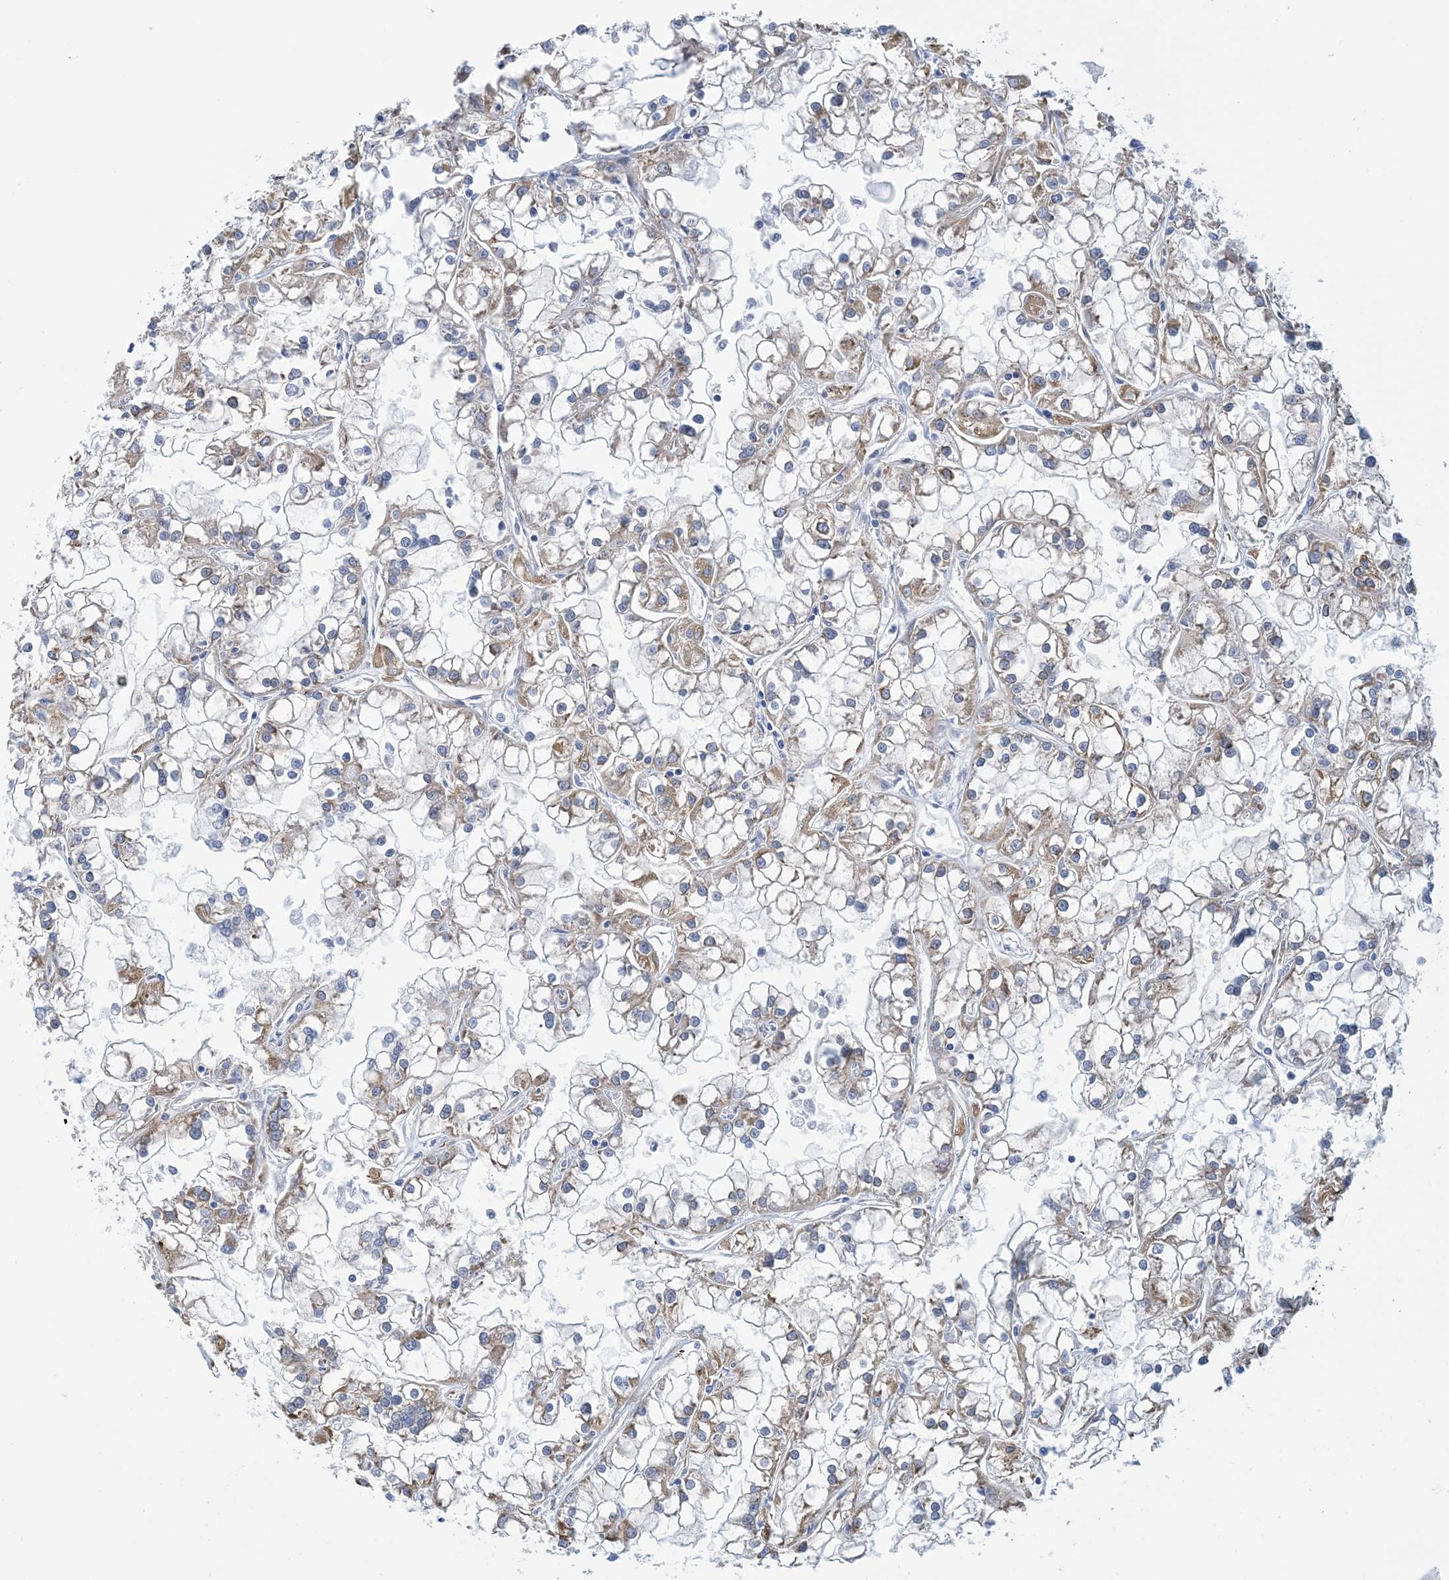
{"staining": {"intensity": "weak", "quantity": "25%-75%", "location": "cytoplasmic/membranous"}, "tissue": "renal cancer", "cell_type": "Tumor cells", "image_type": "cancer", "snomed": [{"axis": "morphology", "description": "Adenocarcinoma, NOS"}, {"axis": "topography", "description": "Kidney"}], "caption": "Human renal cancer (adenocarcinoma) stained with a brown dye reveals weak cytoplasmic/membranous positive positivity in approximately 25%-75% of tumor cells.", "gene": "CCDC14", "patient": {"sex": "female", "age": 52}}